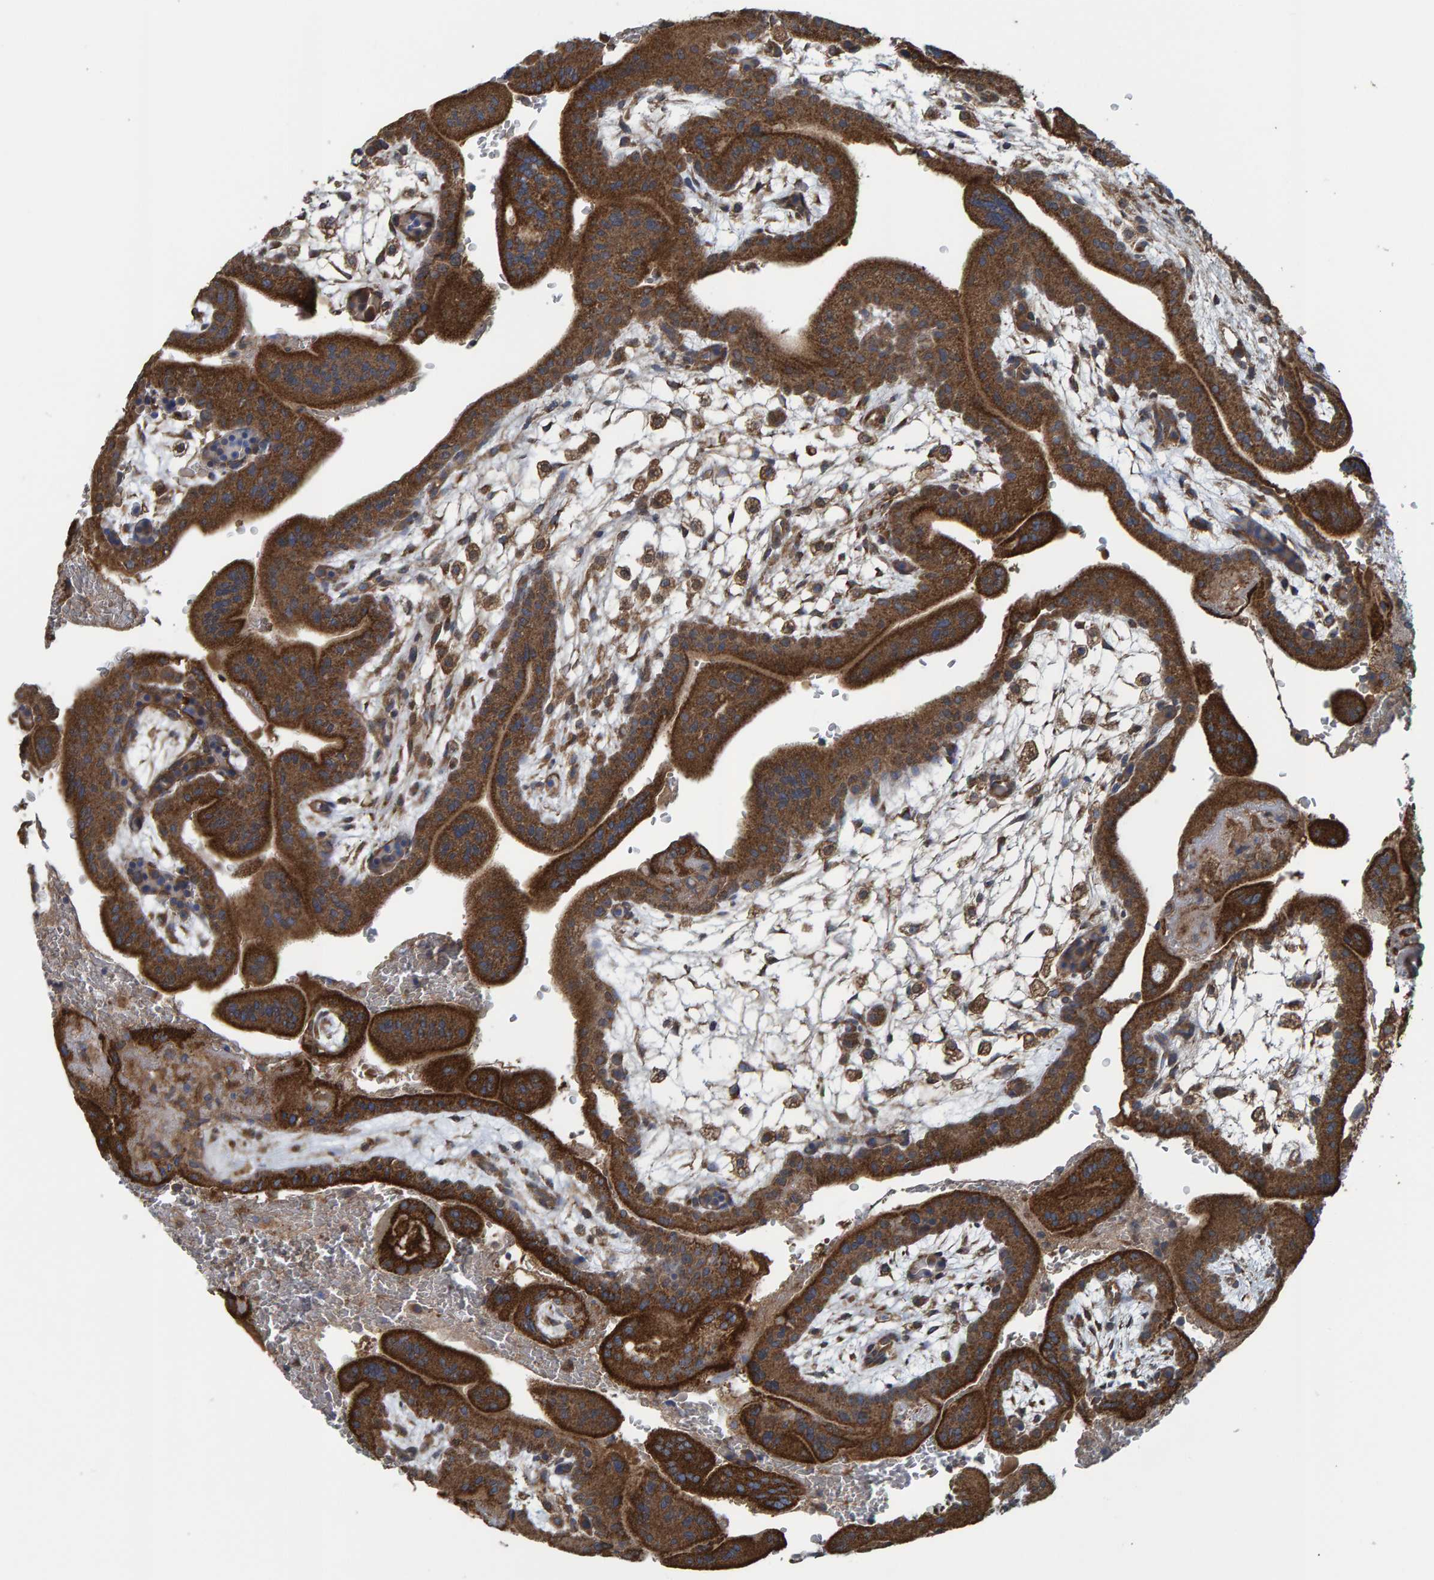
{"staining": {"intensity": "strong", "quantity": ">75%", "location": "cytoplasmic/membranous"}, "tissue": "placenta", "cell_type": "Trophoblastic cells", "image_type": "normal", "snomed": [{"axis": "morphology", "description": "Normal tissue, NOS"}, {"axis": "topography", "description": "Placenta"}], "caption": "Placenta stained with immunohistochemistry (IHC) shows strong cytoplasmic/membranous staining in about >75% of trophoblastic cells.", "gene": "LRSAM1", "patient": {"sex": "female", "age": 35}}